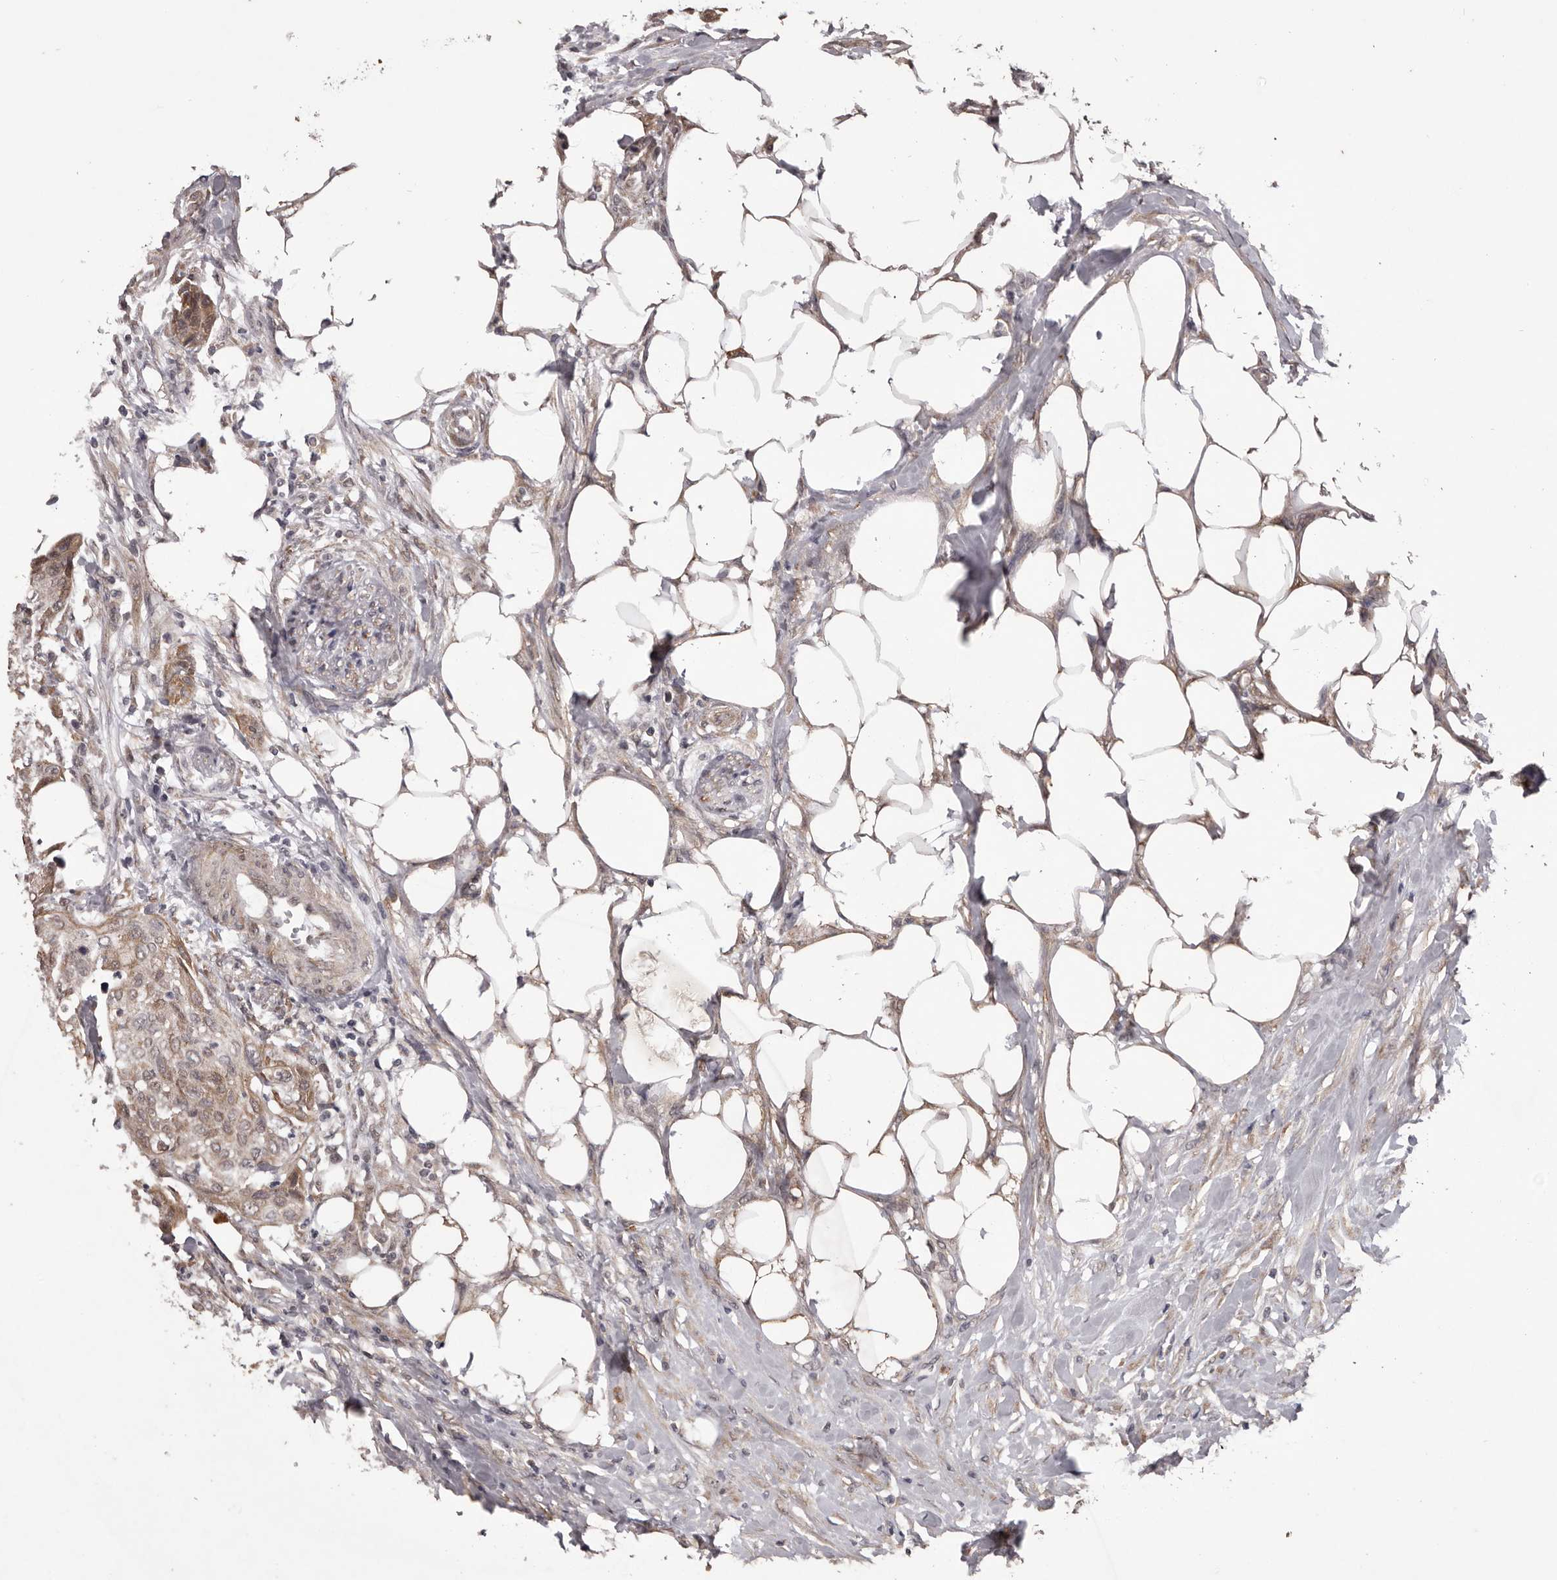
{"staining": {"intensity": "weak", "quantity": ">75%", "location": "cytoplasmic/membranous"}, "tissue": "urothelial cancer", "cell_type": "Tumor cells", "image_type": "cancer", "snomed": [{"axis": "morphology", "description": "Urothelial carcinoma, High grade"}, {"axis": "topography", "description": "Urinary bladder"}], "caption": "Protein staining of urothelial carcinoma (high-grade) tissue shows weak cytoplasmic/membranous expression in approximately >75% of tumor cells. (IHC, brightfield microscopy, high magnification).", "gene": "CELF3", "patient": {"sex": "male", "age": 35}}